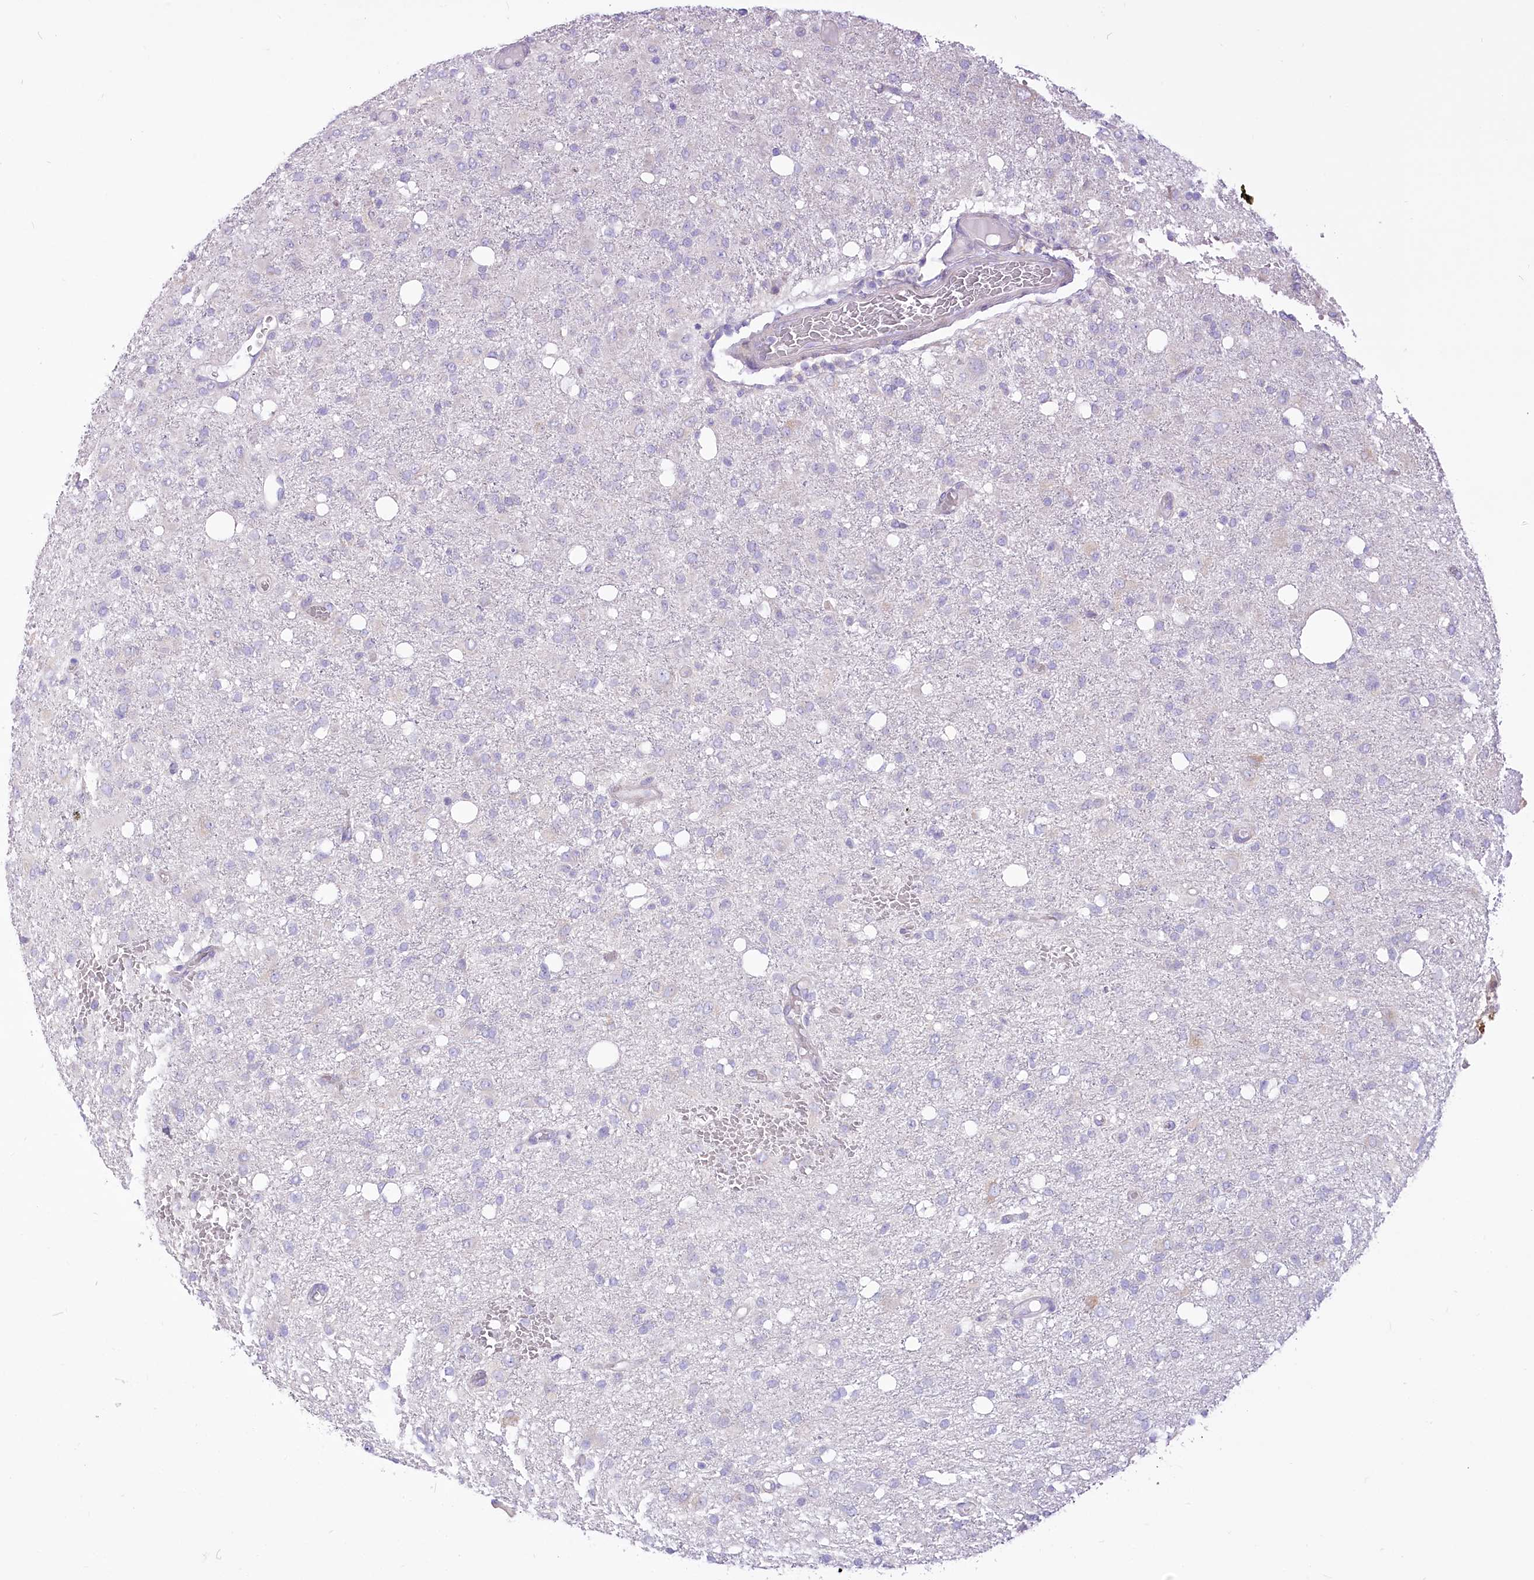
{"staining": {"intensity": "negative", "quantity": "none", "location": "none"}, "tissue": "glioma", "cell_type": "Tumor cells", "image_type": "cancer", "snomed": [{"axis": "morphology", "description": "Glioma, malignant, High grade"}, {"axis": "topography", "description": "Brain"}], "caption": "A high-resolution histopathology image shows immunohistochemistry (IHC) staining of glioma, which displays no significant expression in tumor cells.", "gene": "STT3B", "patient": {"sex": "female", "age": 59}}